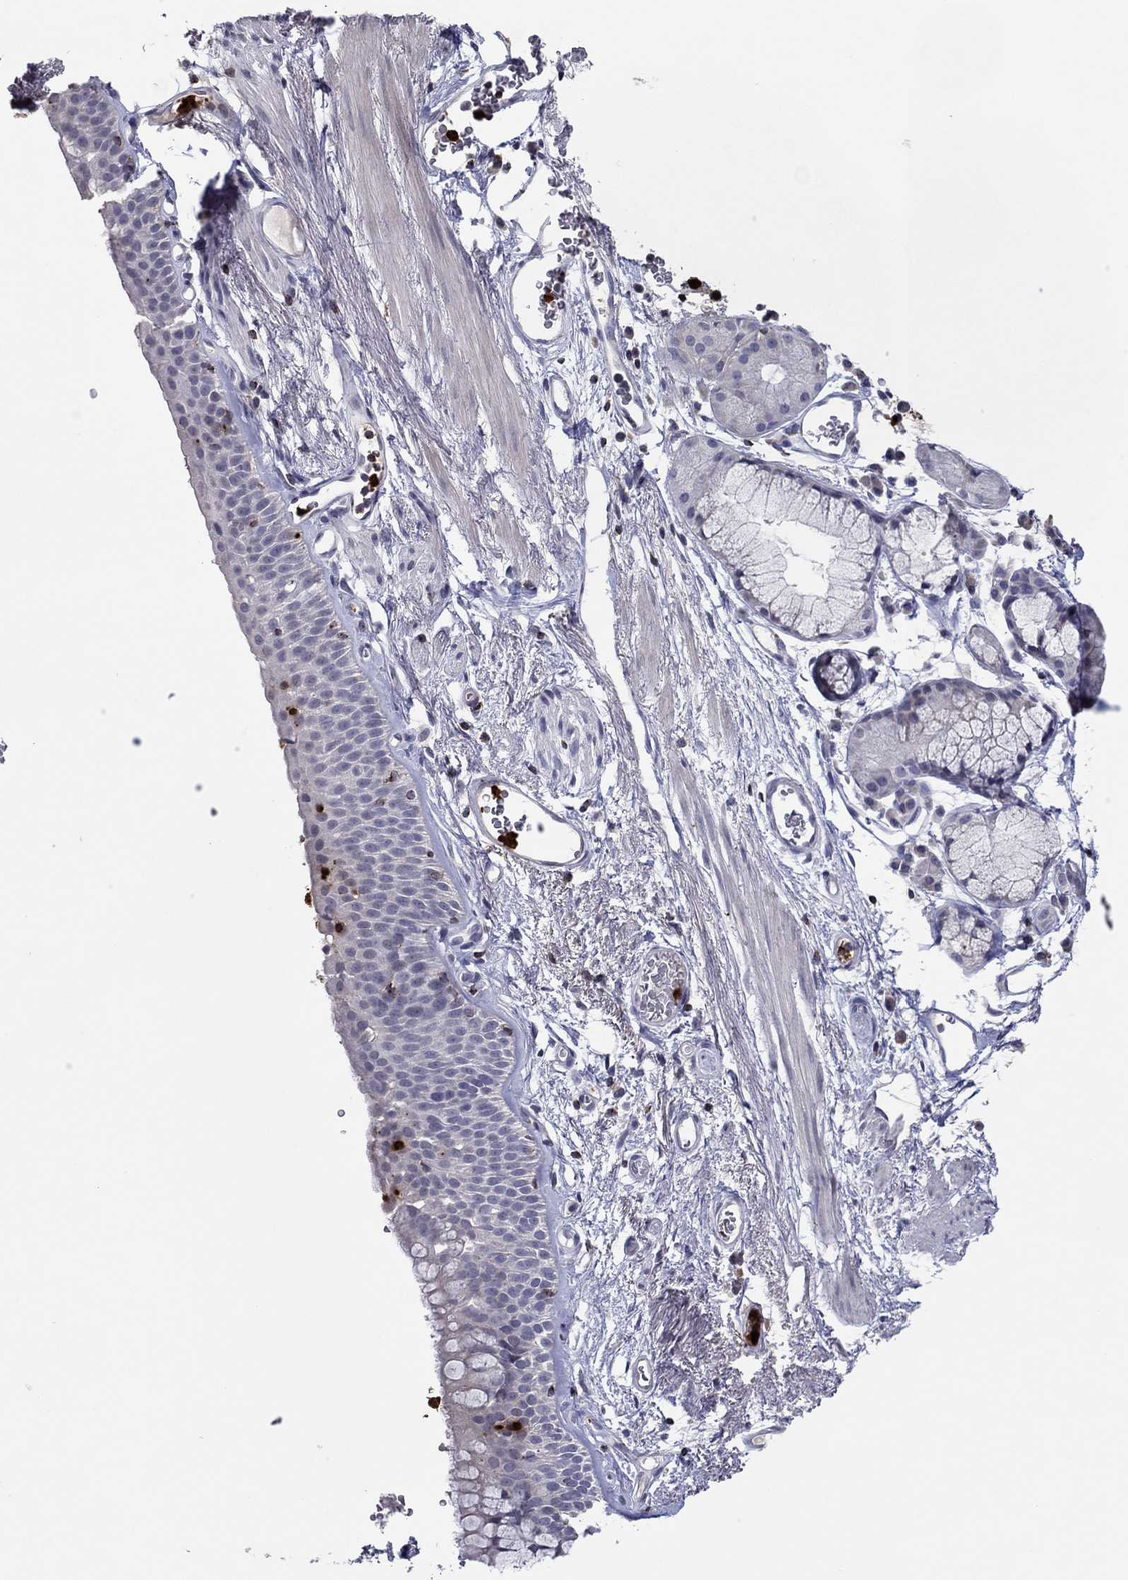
{"staining": {"intensity": "negative", "quantity": "none", "location": "none"}, "tissue": "bronchus", "cell_type": "Respiratory epithelial cells", "image_type": "normal", "snomed": [{"axis": "morphology", "description": "Normal tissue, NOS"}, {"axis": "topography", "description": "Bronchus"}, {"axis": "topography", "description": "Lung"}], "caption": "Immunohistochemical staining of normal human bronchus demonstrates no significant staining in respiratory epithelial cells.", "gene": "CCL5", "patient": {"sex": "female", "age": 57}}